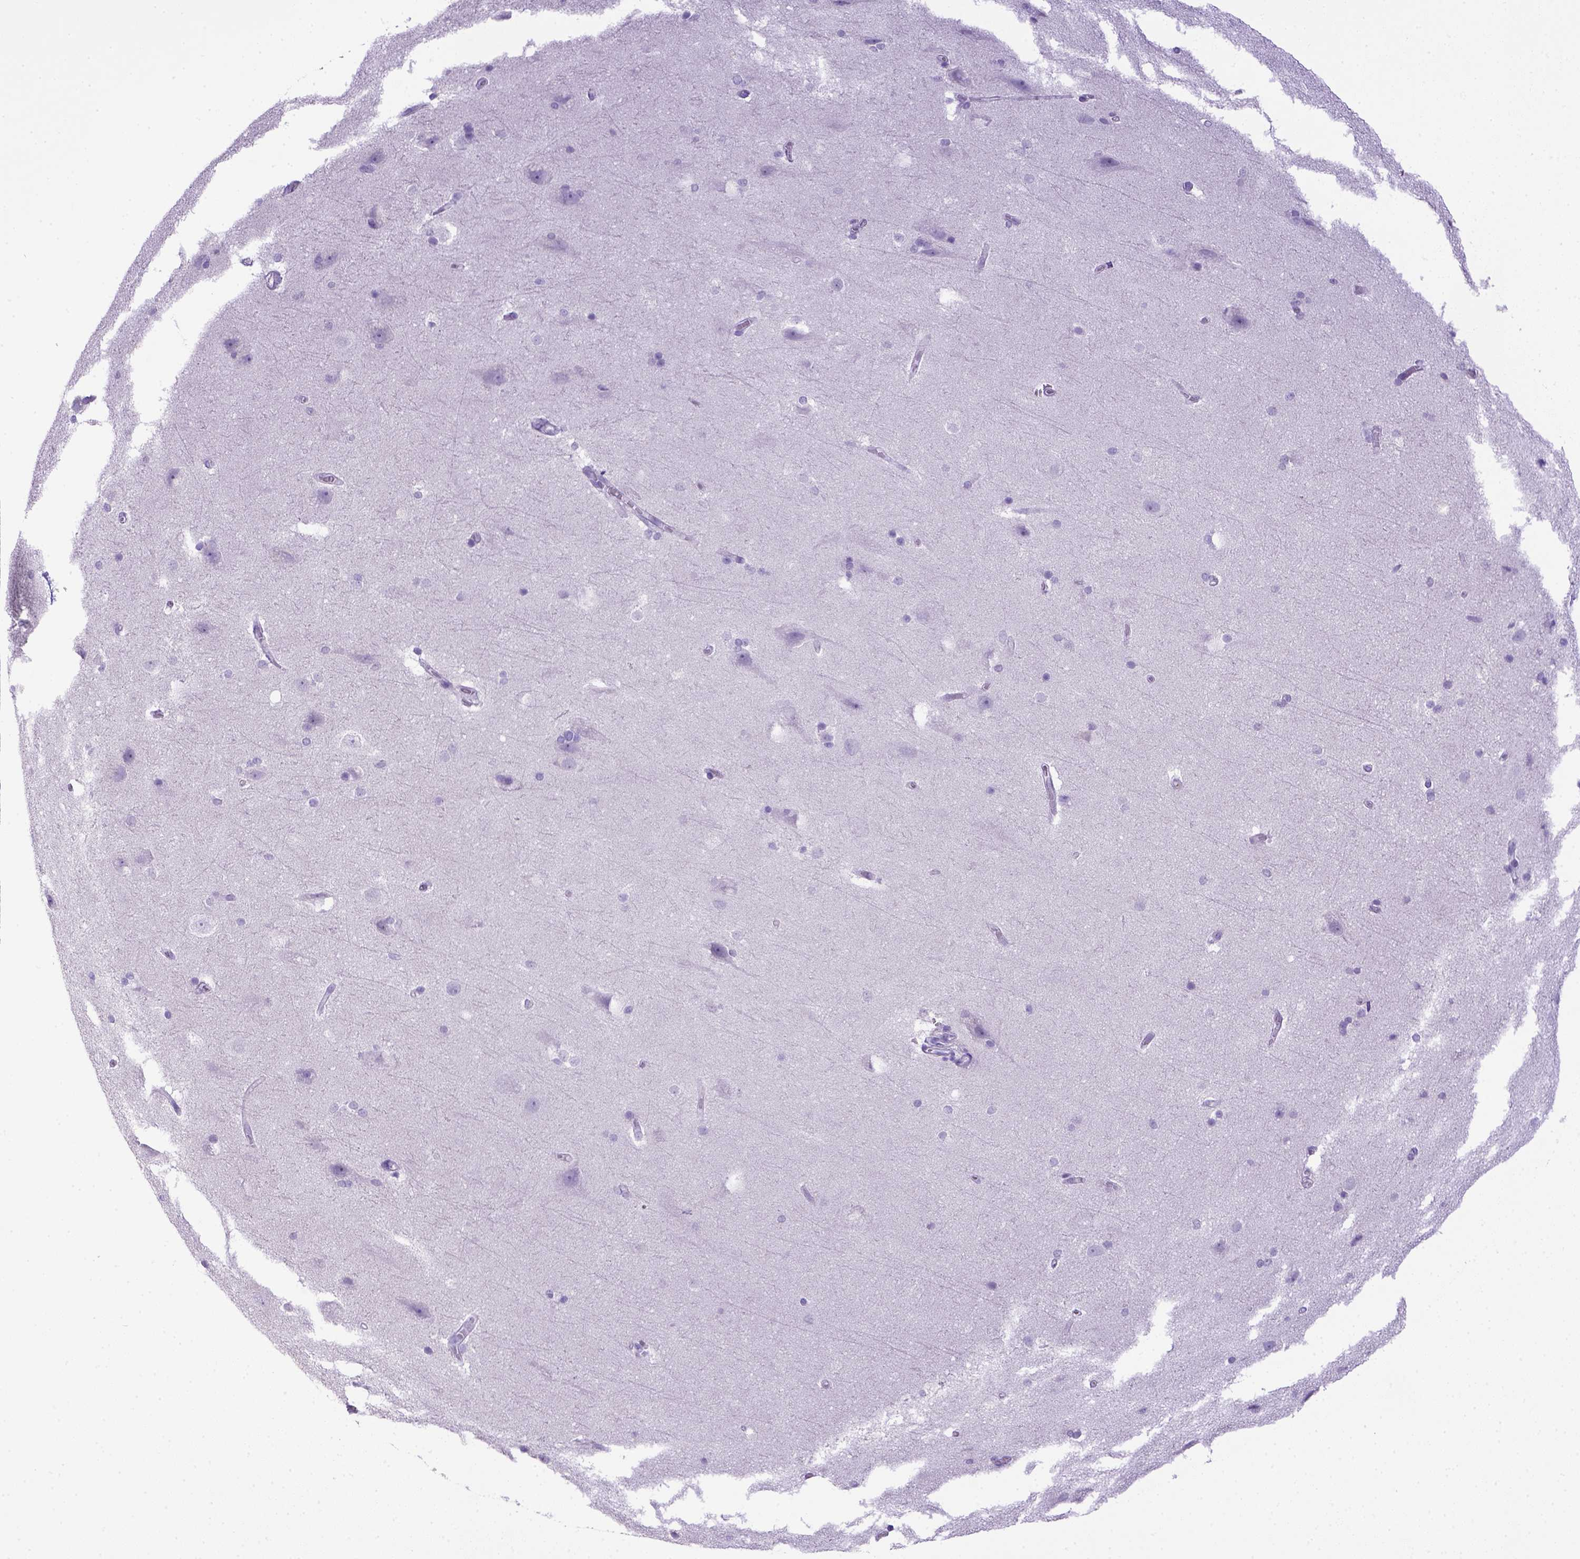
{"staining": {"intensity": "negative", "quantity": "none", "location": "none"}, "tissue": "hippocampus", "cell_type": "Glial cells", "image_type": "normal", "snomed": [{"axis": "morphology", "description": "Normal tissue, NOS"}, {"axis": "topography", "description": "Cerebral cortex"}, {"axis": "topography", "description": "Hippocampus"}], "caption": "Photomicrograph shows no significant protein positivity in glial cells of unremarkable hippocampus. The staining was performed using DAB to visualize the protein expression in brown, while the nuclei were stained in blue with hematoxylin (Magnification: 20x).", "gene": "ITIH4", "patient": {"sex": "female", "age": 19}}